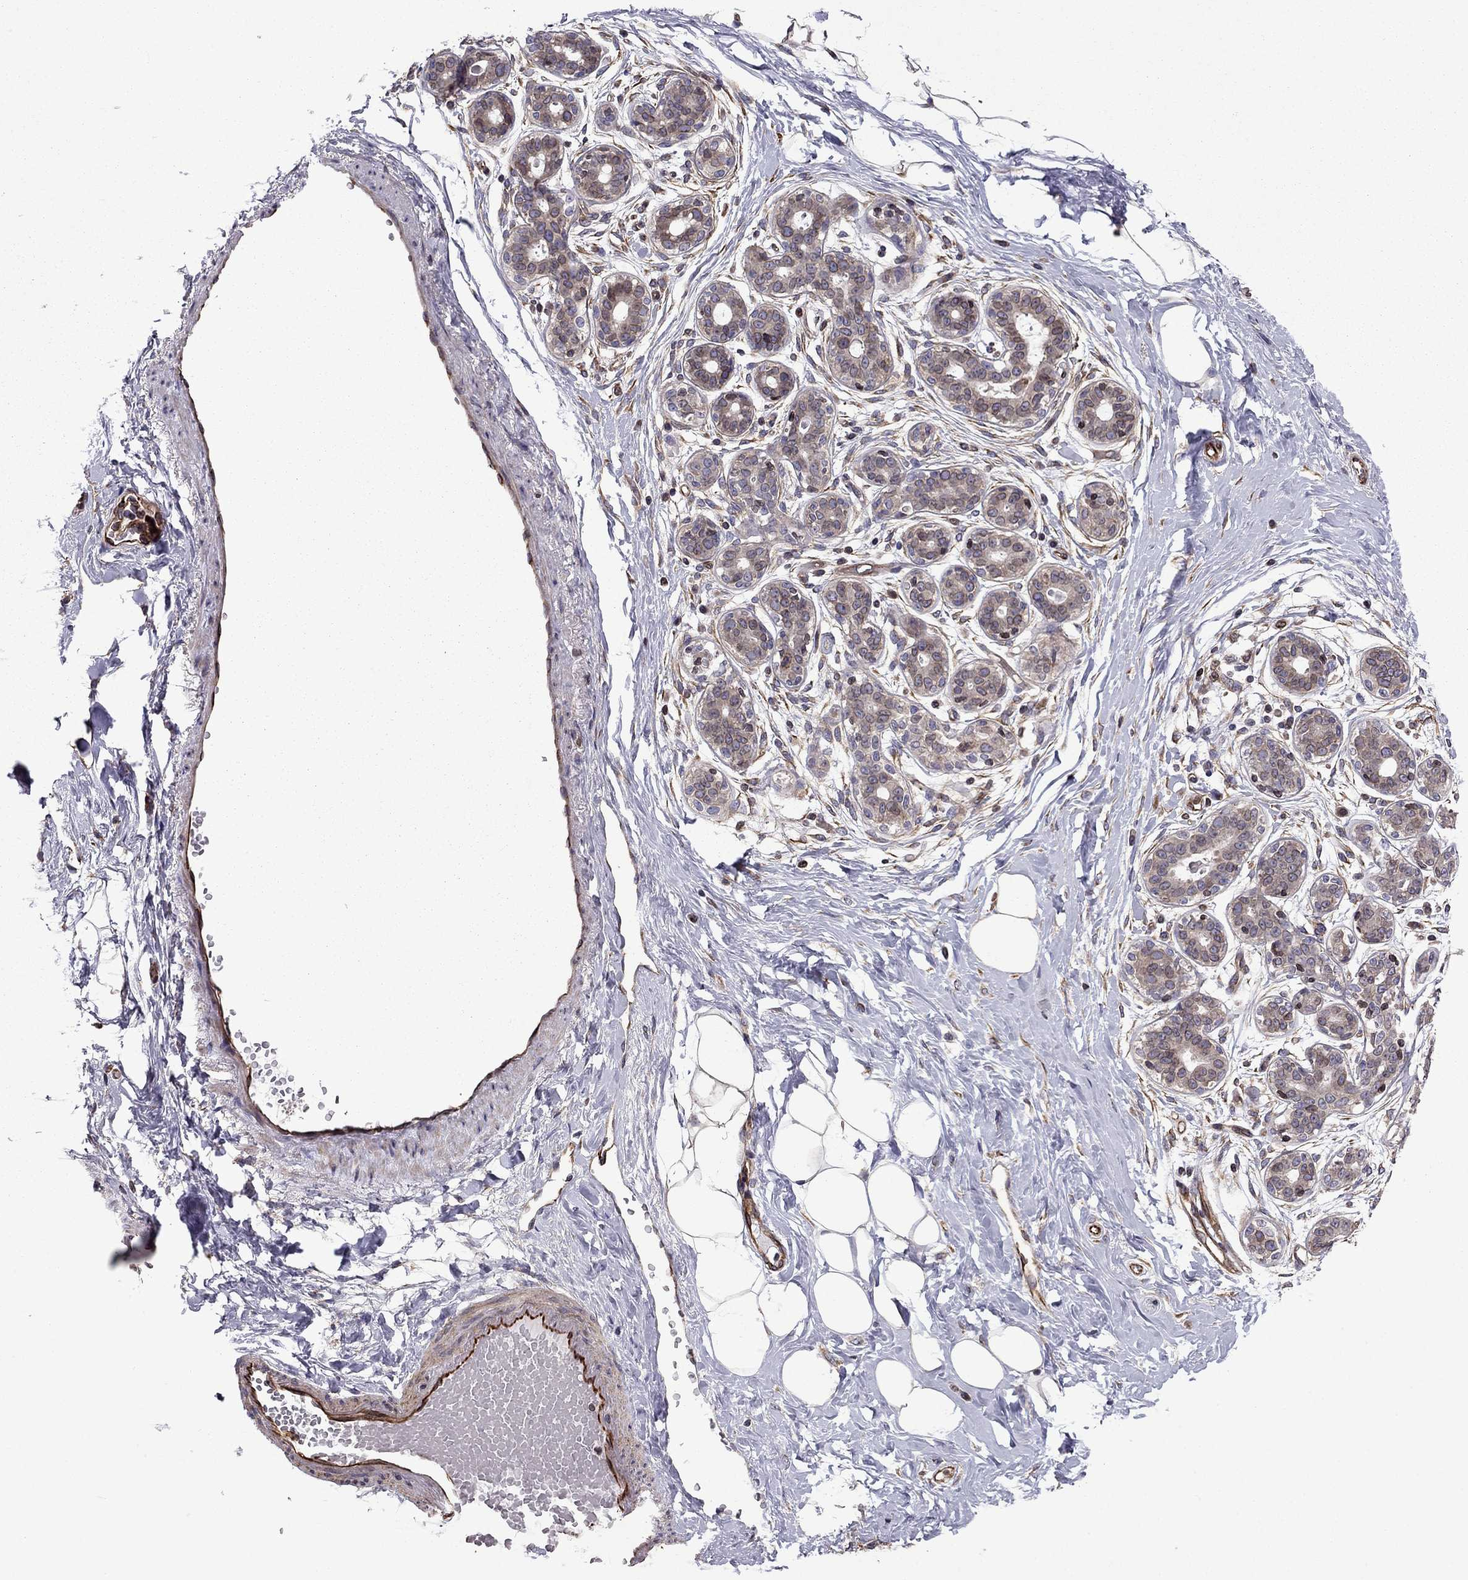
{"staining": {"intensity": "negative", "quantity": "none", "location": "none"}, "tissue": "breast", "cell_type": "Adipocytes", "image_type": "normal", "snomed": [{"axis": "morphology", "description": "Normal tissue, NOS"}, {"axis": "topography", "description": "Skin"}, {"axis": "topography", "description": "Breast"}], "caption": "Immunohistochemical staining of unremarkable breast shows no significant positivity in adipocytes. Nuclei are stained in blue.", "gene": "CDC42BPA", "patient": {"sex": "female", "age": 43}}